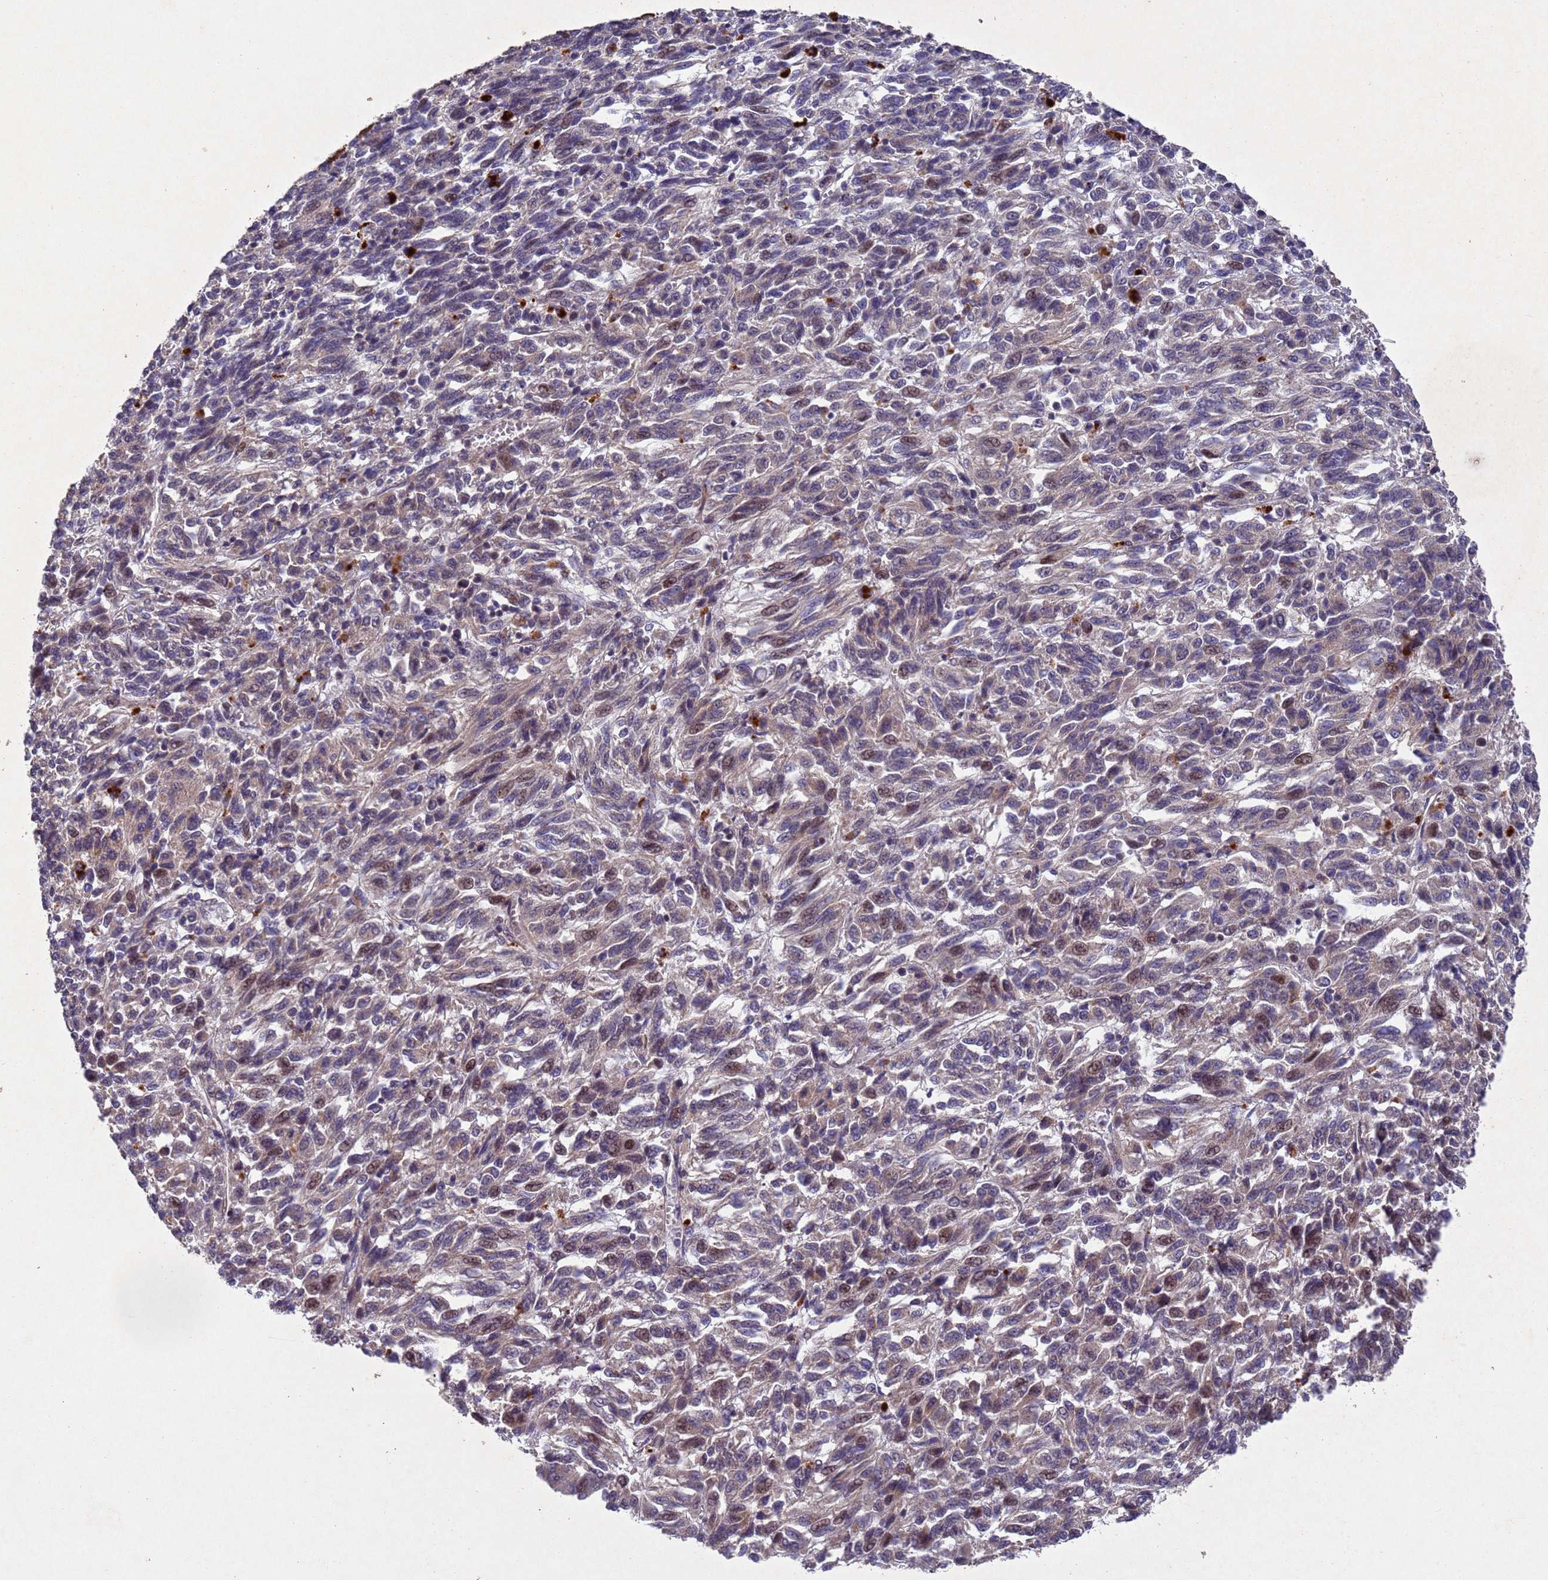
{"staining": {"intensity": "moderate", "quantity": "<25%", "location": "cytoplasmic/membranous,nuclear"}, "tissue": "melanoma", "cell_type": "Tumor cells", "image_type": "cancer", "snomed": [{"axis": "morphology", "description": "Malignant melanoma, Metastatic site"}, {"axis": "topography", "description": "Lung"}], "caption": "This is an image of immunohistochemistry (IHC) staining of melanoma, which shows moderate positivity in the cytoplasmic/membranous and nuclear of tumor cells.", "gene": "TBK1", "patient": {"sex": "male", "age": 64}}